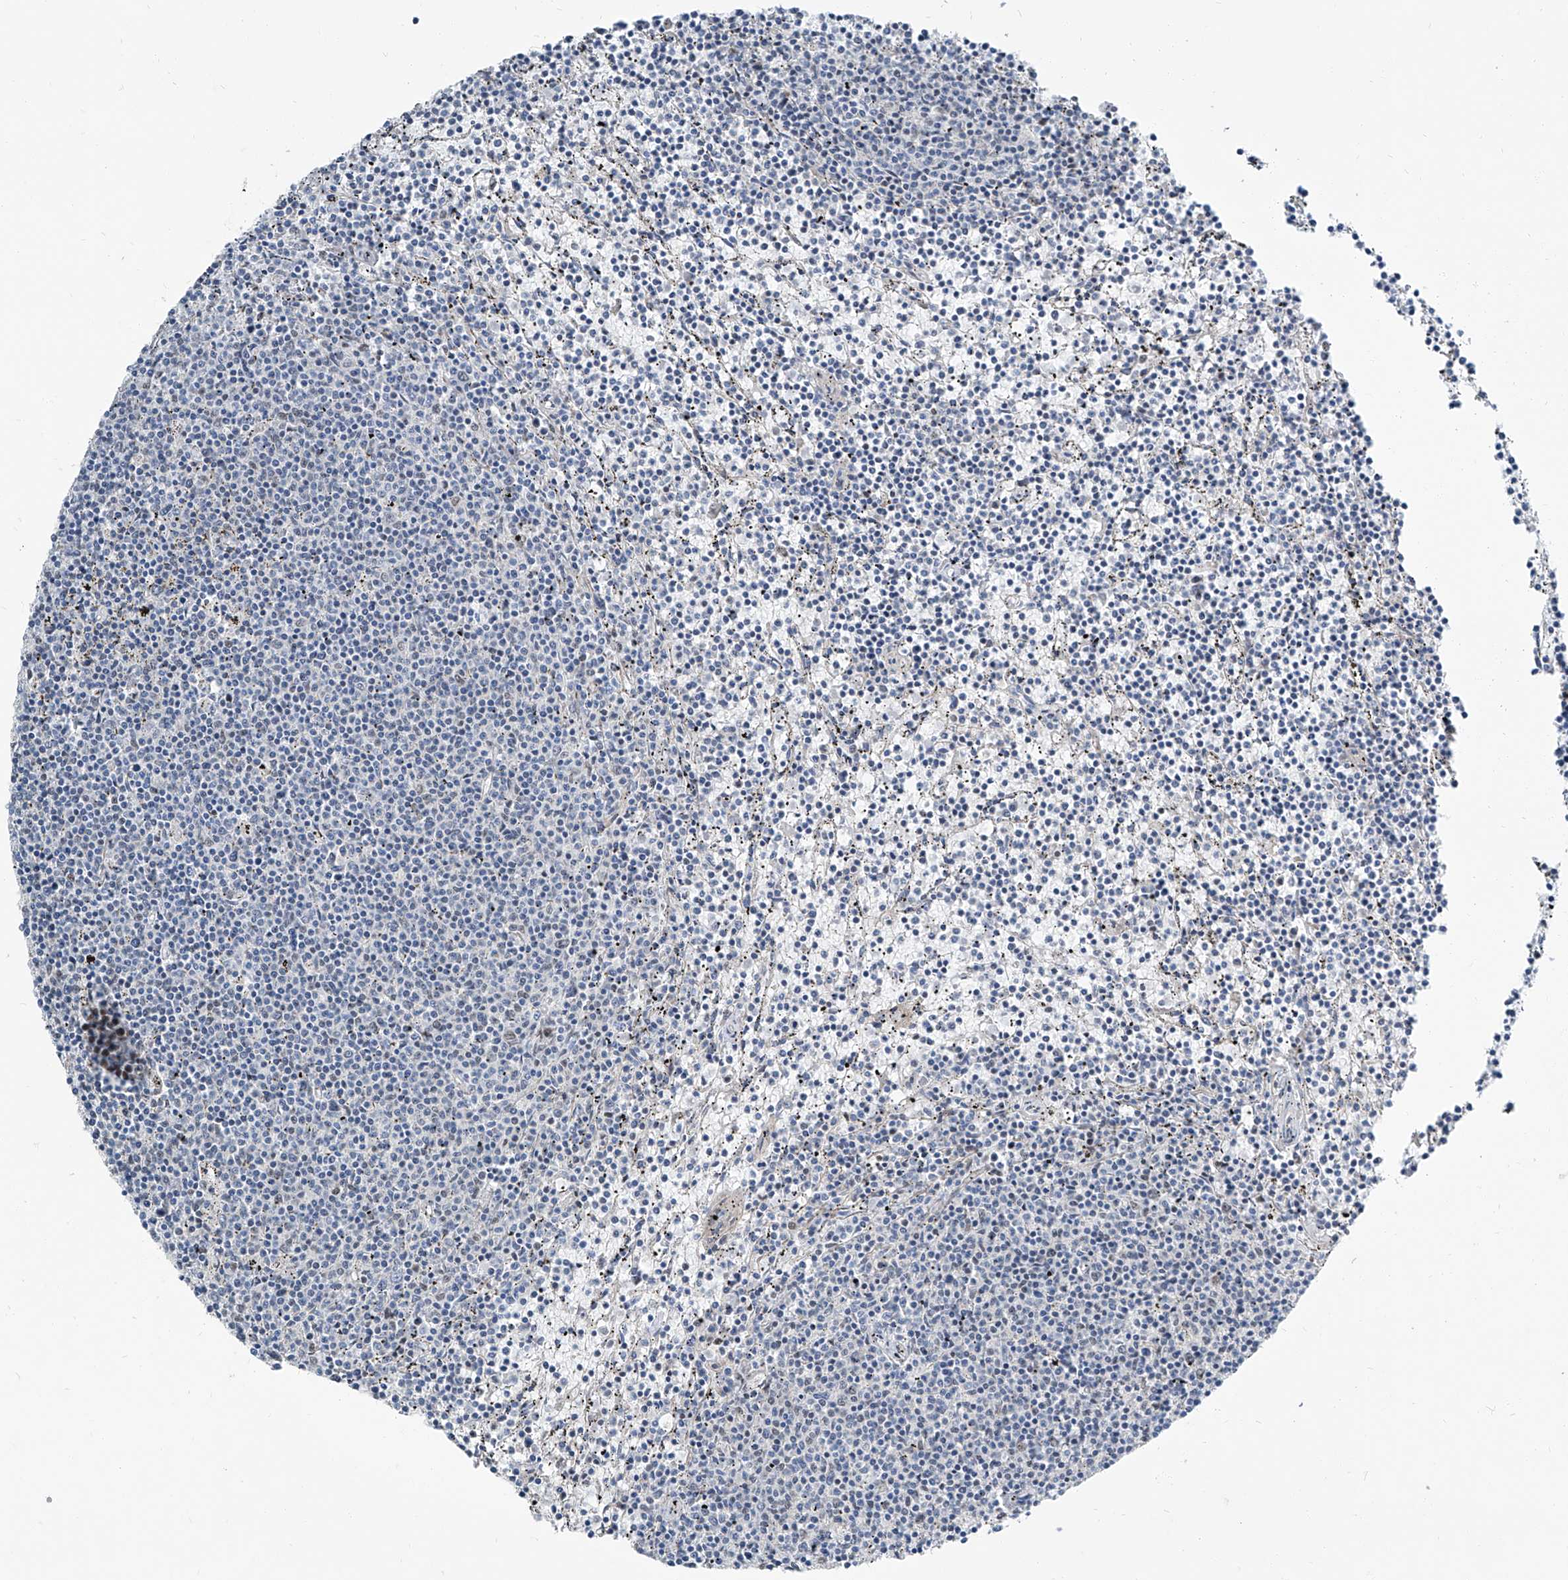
{"staining": {"intensity": "negative", "quantity": "none", "location": "none"}, "tissue": "lymphoma", "cell_type": "Tumor cells", "image_type": "cancer", "snomed": [{"axis": "morphology", "description": "Malignant lymphoma, non-Hodgkin's type, Low grade"}, {"axis": "topography", "description": "Spleen"}], "caption": "Lymphoma stained for a protein using IHC exhibits no expression tumor cells.", "gene": "HOXA3", "patient": {"sex": "female", "age": 50}}